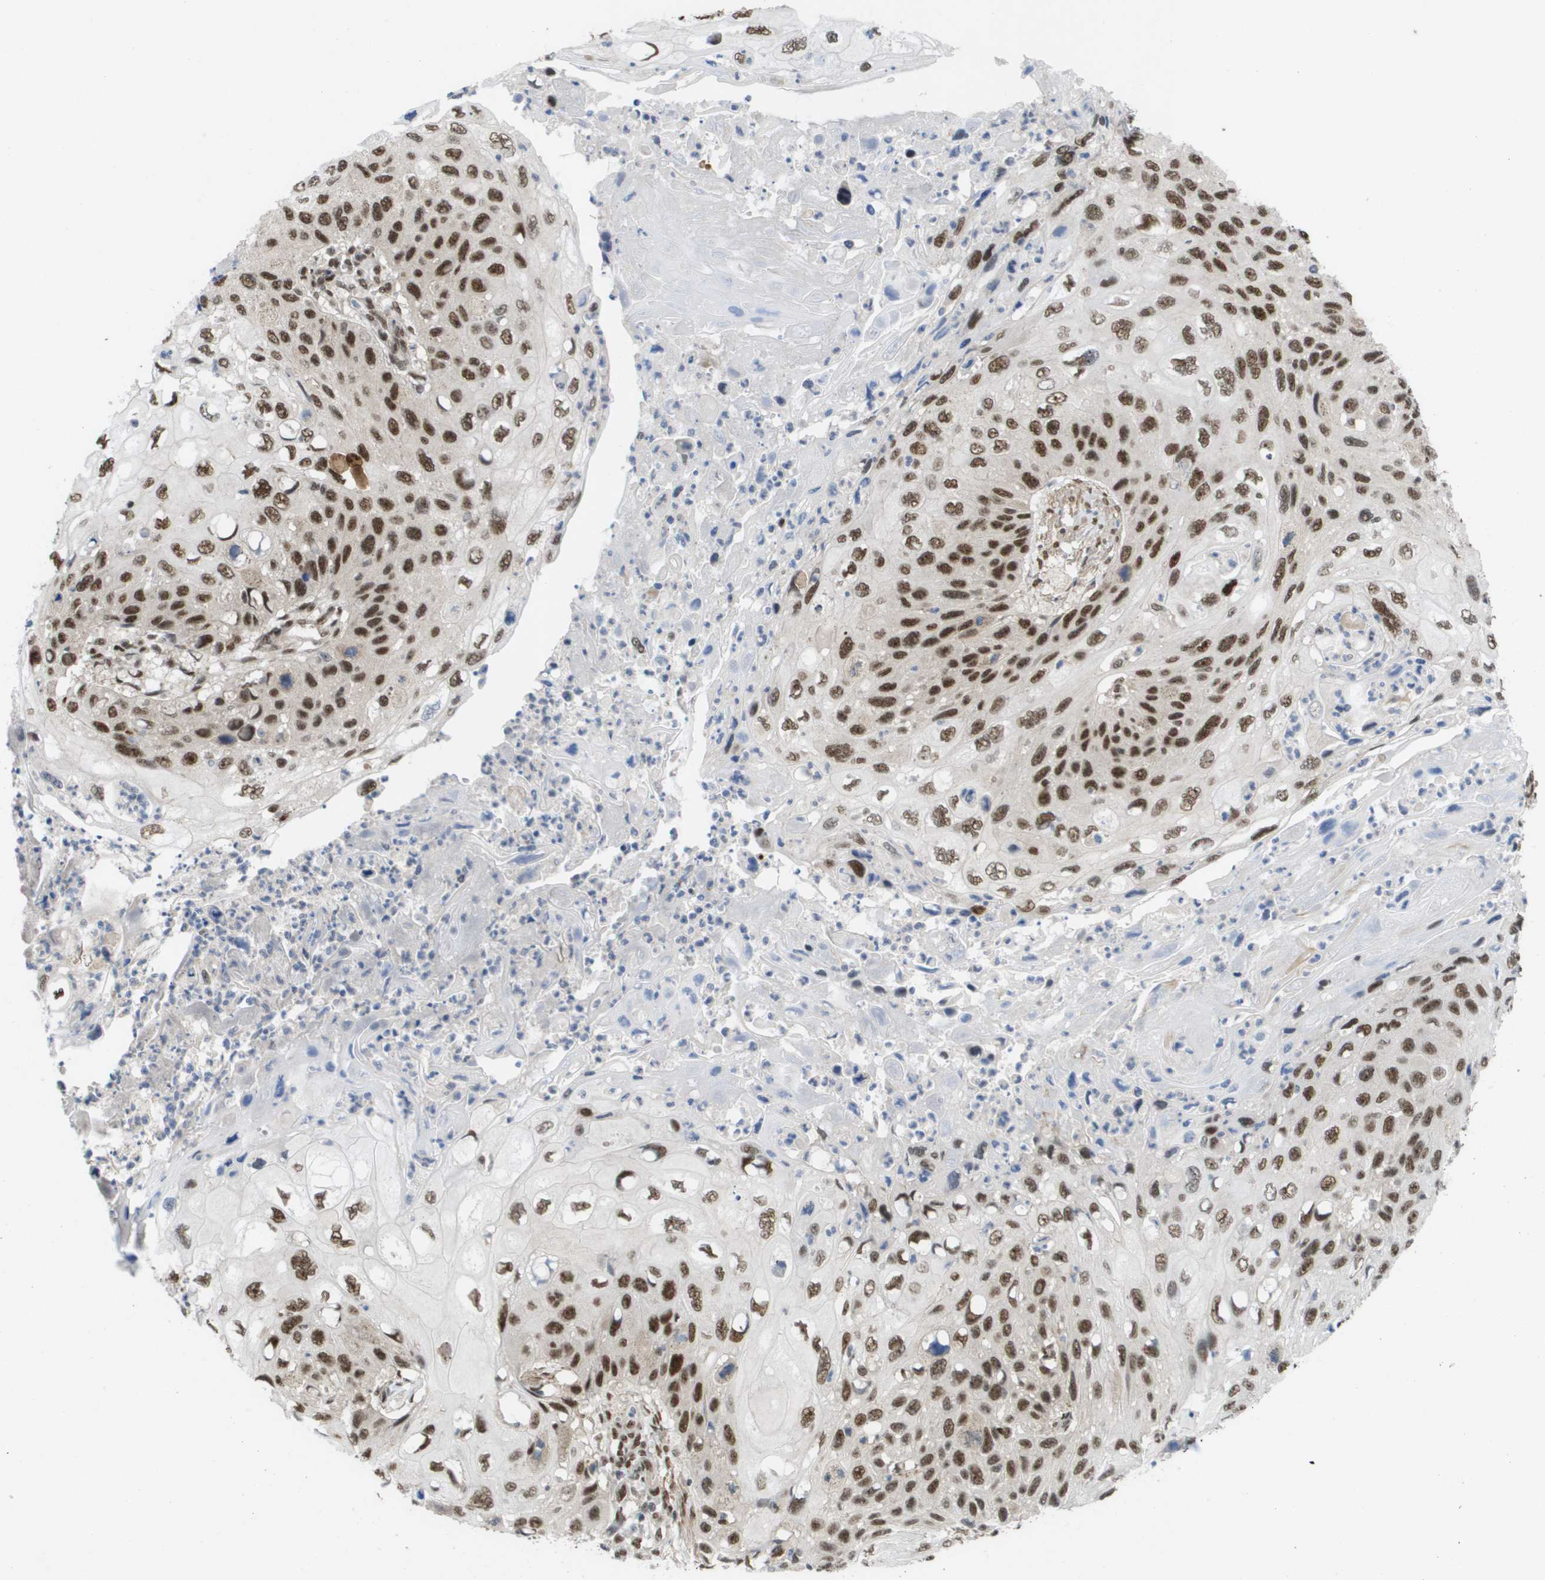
{"staining": {"intensity": "strong", "quantity": ">75%", "location": "nuclear"}, "tissue": "cervical cancer", "cell_type": "Tumor cells", "image_type": "cancer", "snomed": [{"axis": "morphology", "description": "Squamous cell carcinoma, NOS"}, {"axis": "topography", "description": "Cervix"}], "caption": "A micrograph of human squamous cell carcinoma (cervical) stained for a protein reveals strong nuclear brown staining in tumor cells.", "gene": "CDT1", "patient": {"sex": "female", "age": 70}}